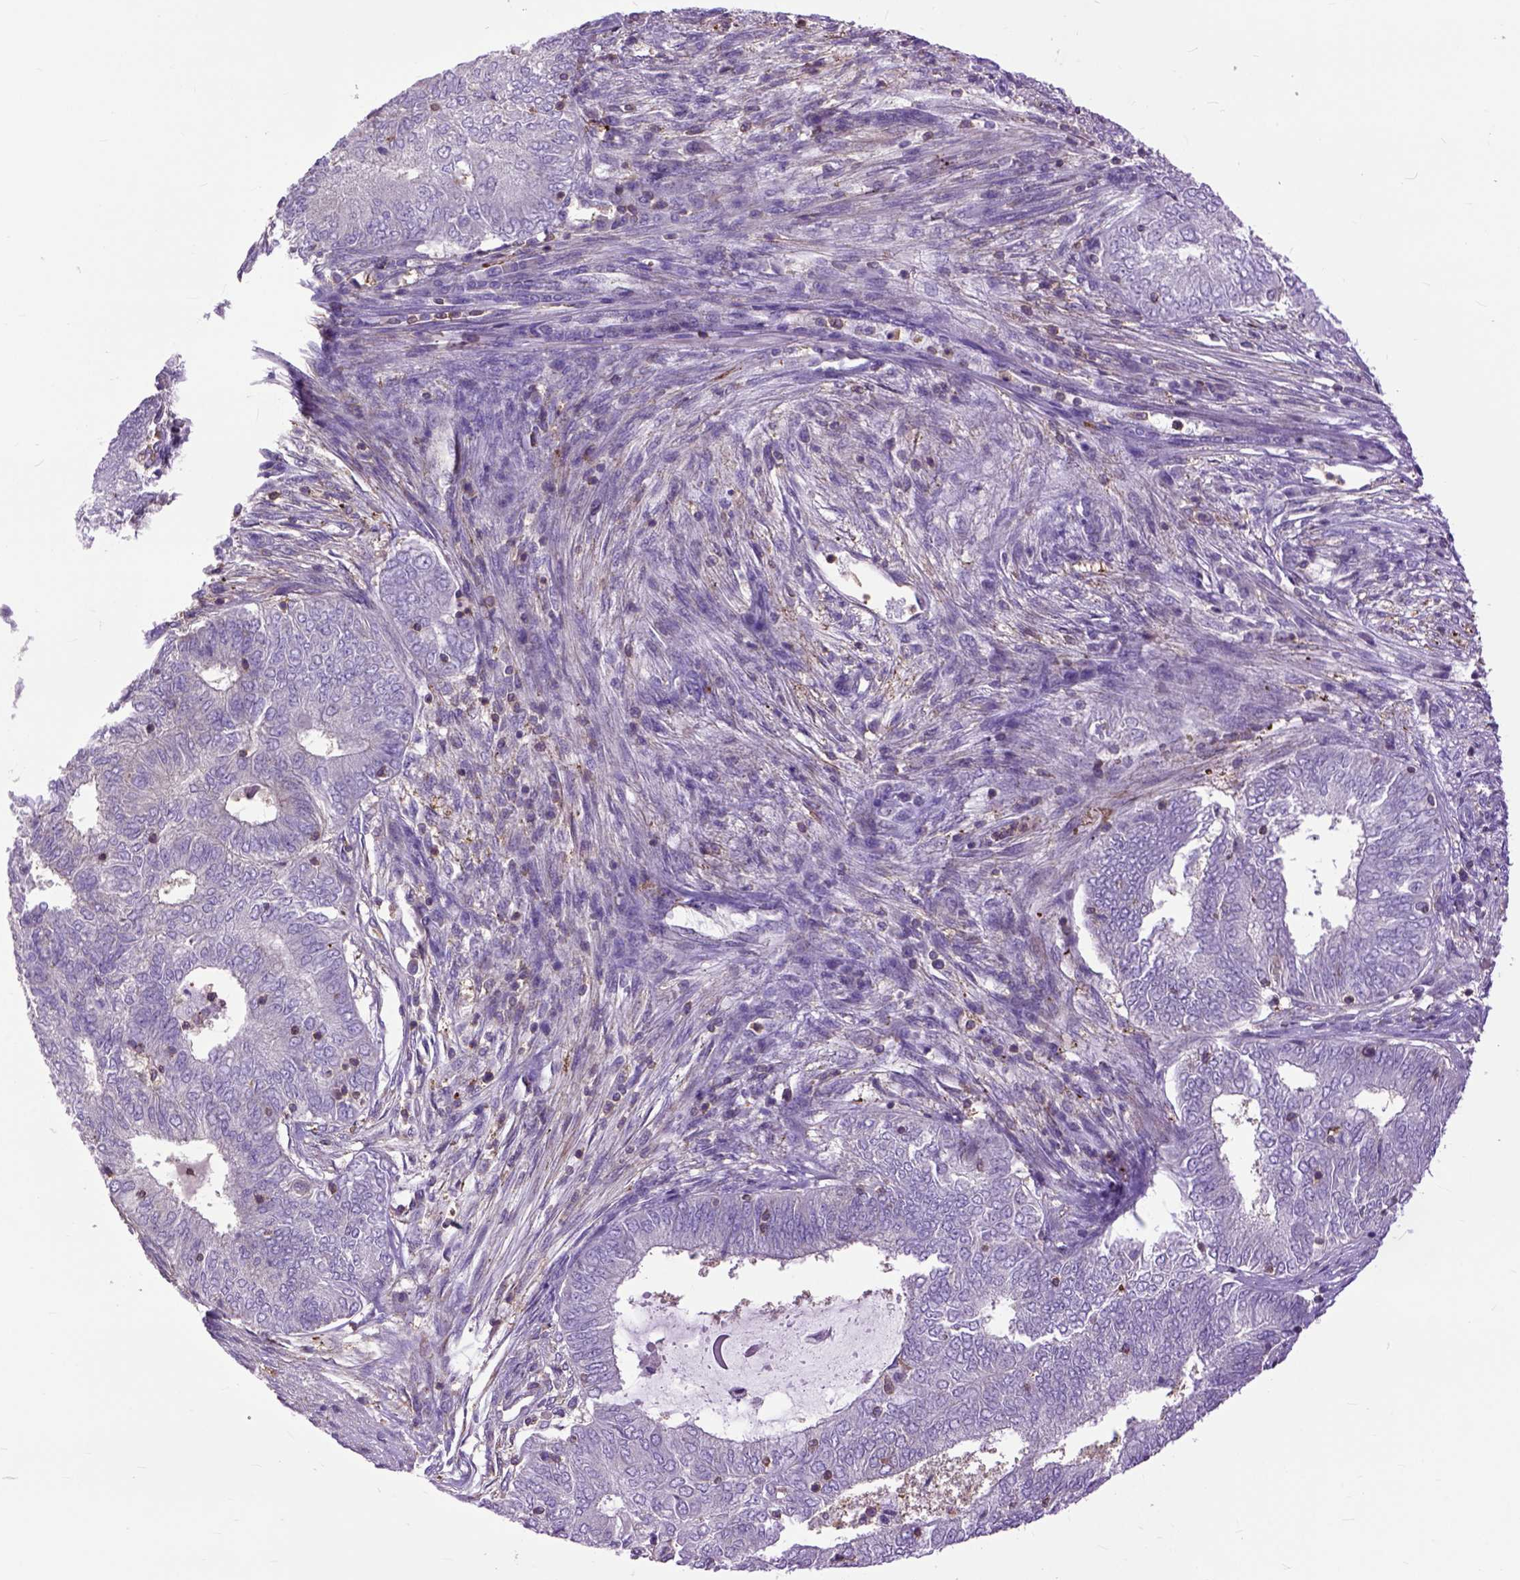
{"staining": {"intensity": "negative", "quantity": "none", "location": "none"}, "tissue": "endometrial cancer", "cell_type": "Tumor cells", "image_type": "cancer", "snomed": [{"axis": "morphology", "description": "Adenocarcinoma, NOS"}, {"axis": "topography", "description": "Endometrium"}], "caption": "Immunohistochemistry of human adenocarcinoma (endometrial) displays no expression in tumor cells.", "gene": "NAMPT", "patient": {"sex": "female", "age": 62}}